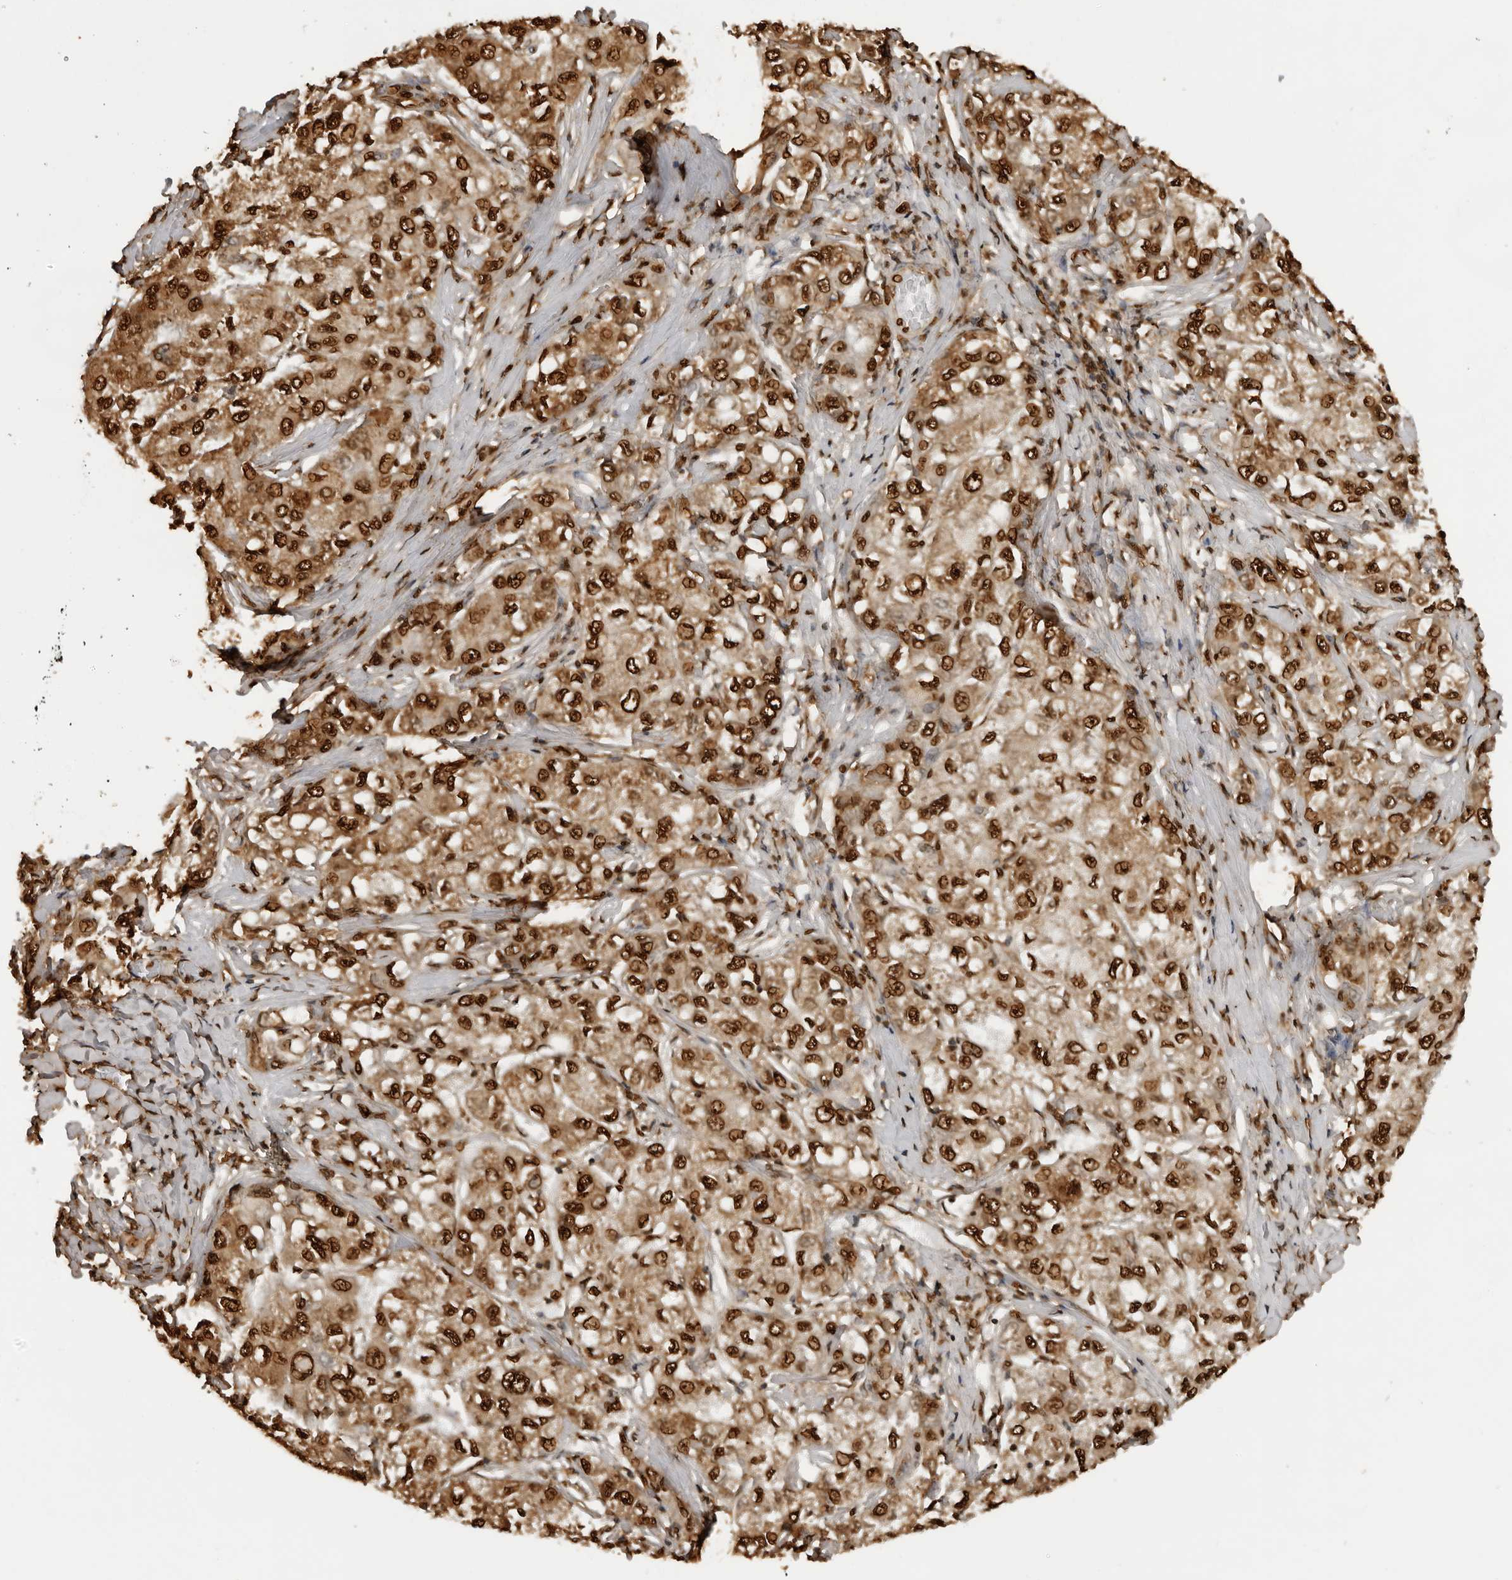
{"staining": {"intensity": "strong", "quantity": ">75%", "location": "nuclear"}, "tissue": "liver cancer", "cell_type": "Tumor cells", "image_type": "cancer", "snomed": [{"axis": "morphology", "description": "Carcinoma, Hepatocellular, NOS"}, {"axis": "topography", "description": "Liver"}], "caption": "About >75% of tumor cells in liver cancer reveal strong nuclear protein staining as visualized by brown immunohistochemical staining.", "gene": "ZFP91", "patient": {"sex": "male", "age": 80}}